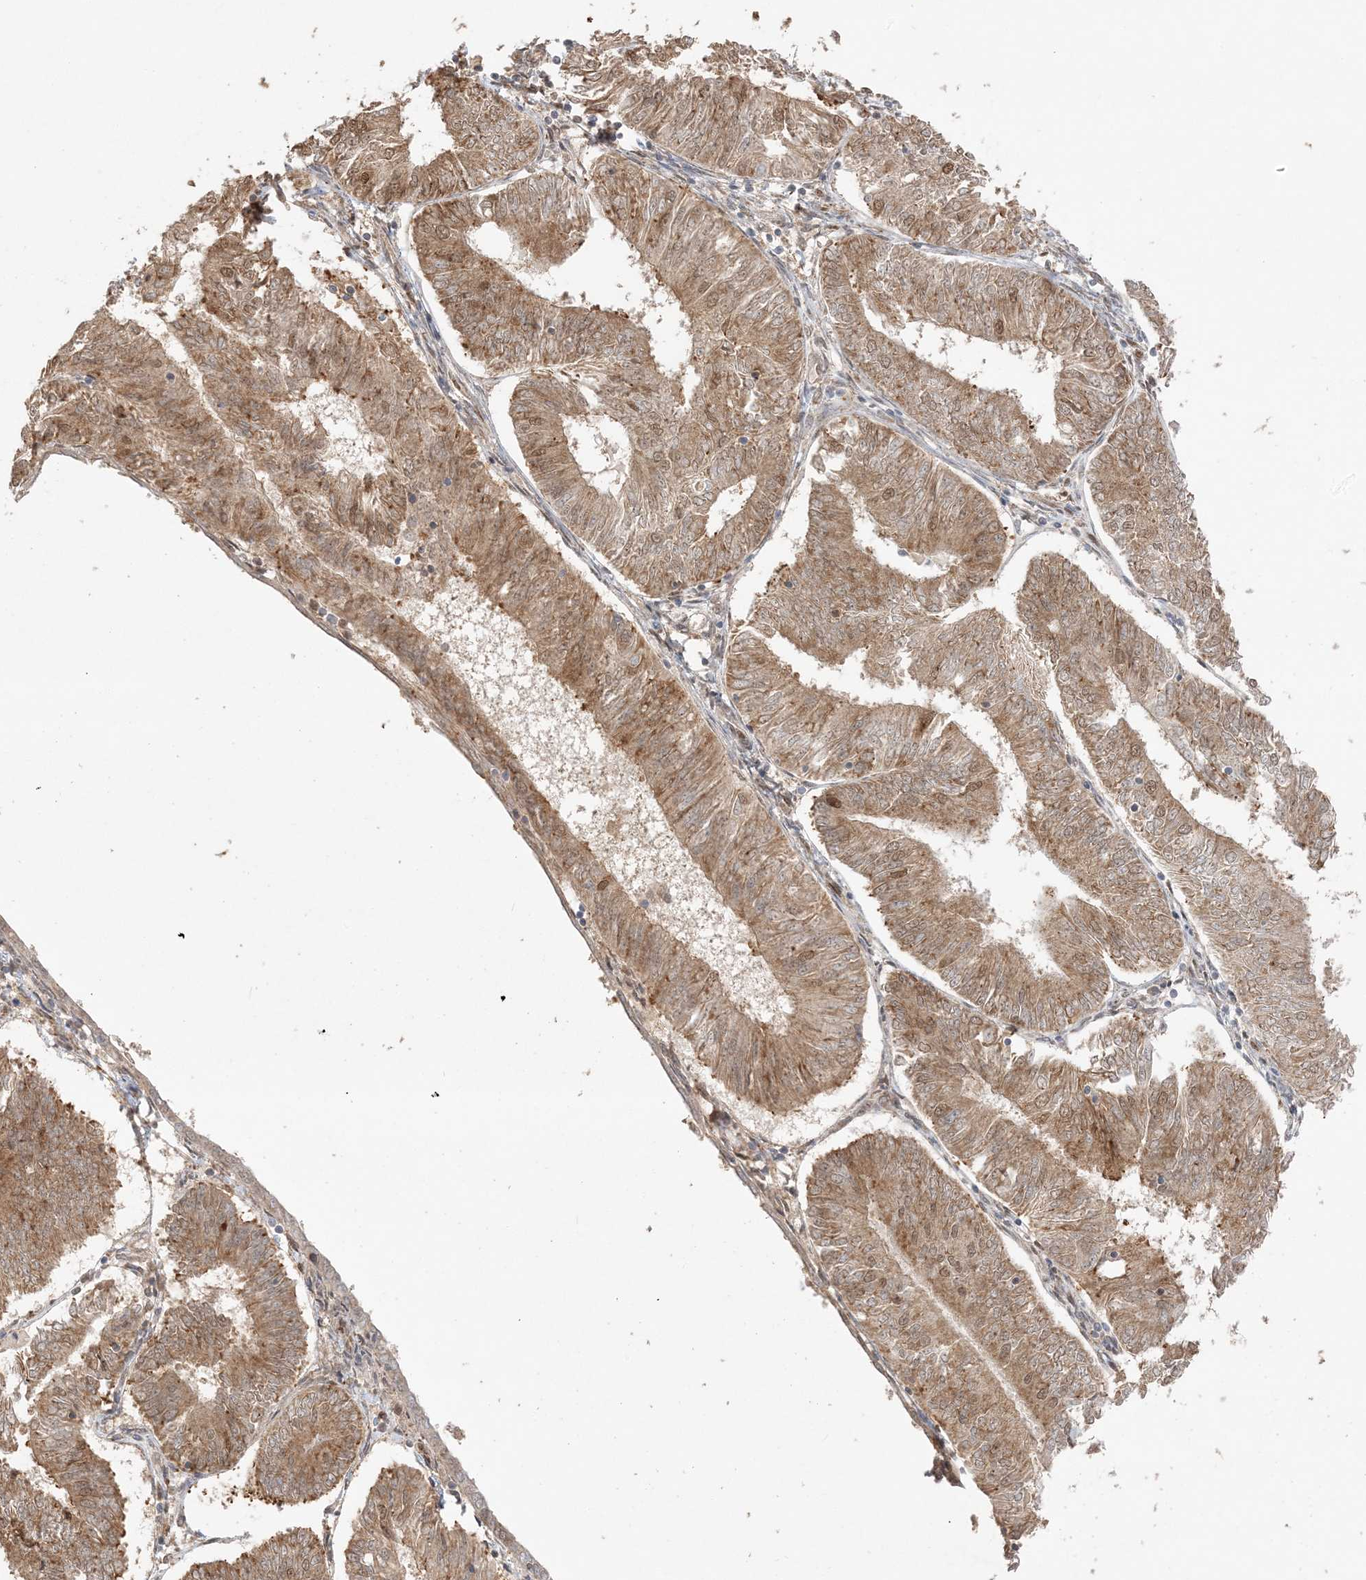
{"staining": {"intensity": "moderate", "quantity": ">75%", "location": "cytoplasmic/membranous"}, "tissue": "endometrial cancer", "cell_type": "Tumor cells", "image_type": "cancer", "snomed": [{"axis": "morphology", "description": "Adenocarcinoma, NOS"}, {"axis": "topography", "description": "Endometrium"}], "caption": "Protein staining of endometrial adenocarcinoma tissue displays moderate cytoplasmic/membranous positivity in approximately >75% of tumor cells.", "gene": "ZBTB41", "patient": {"sex": "female", "age": 58}}